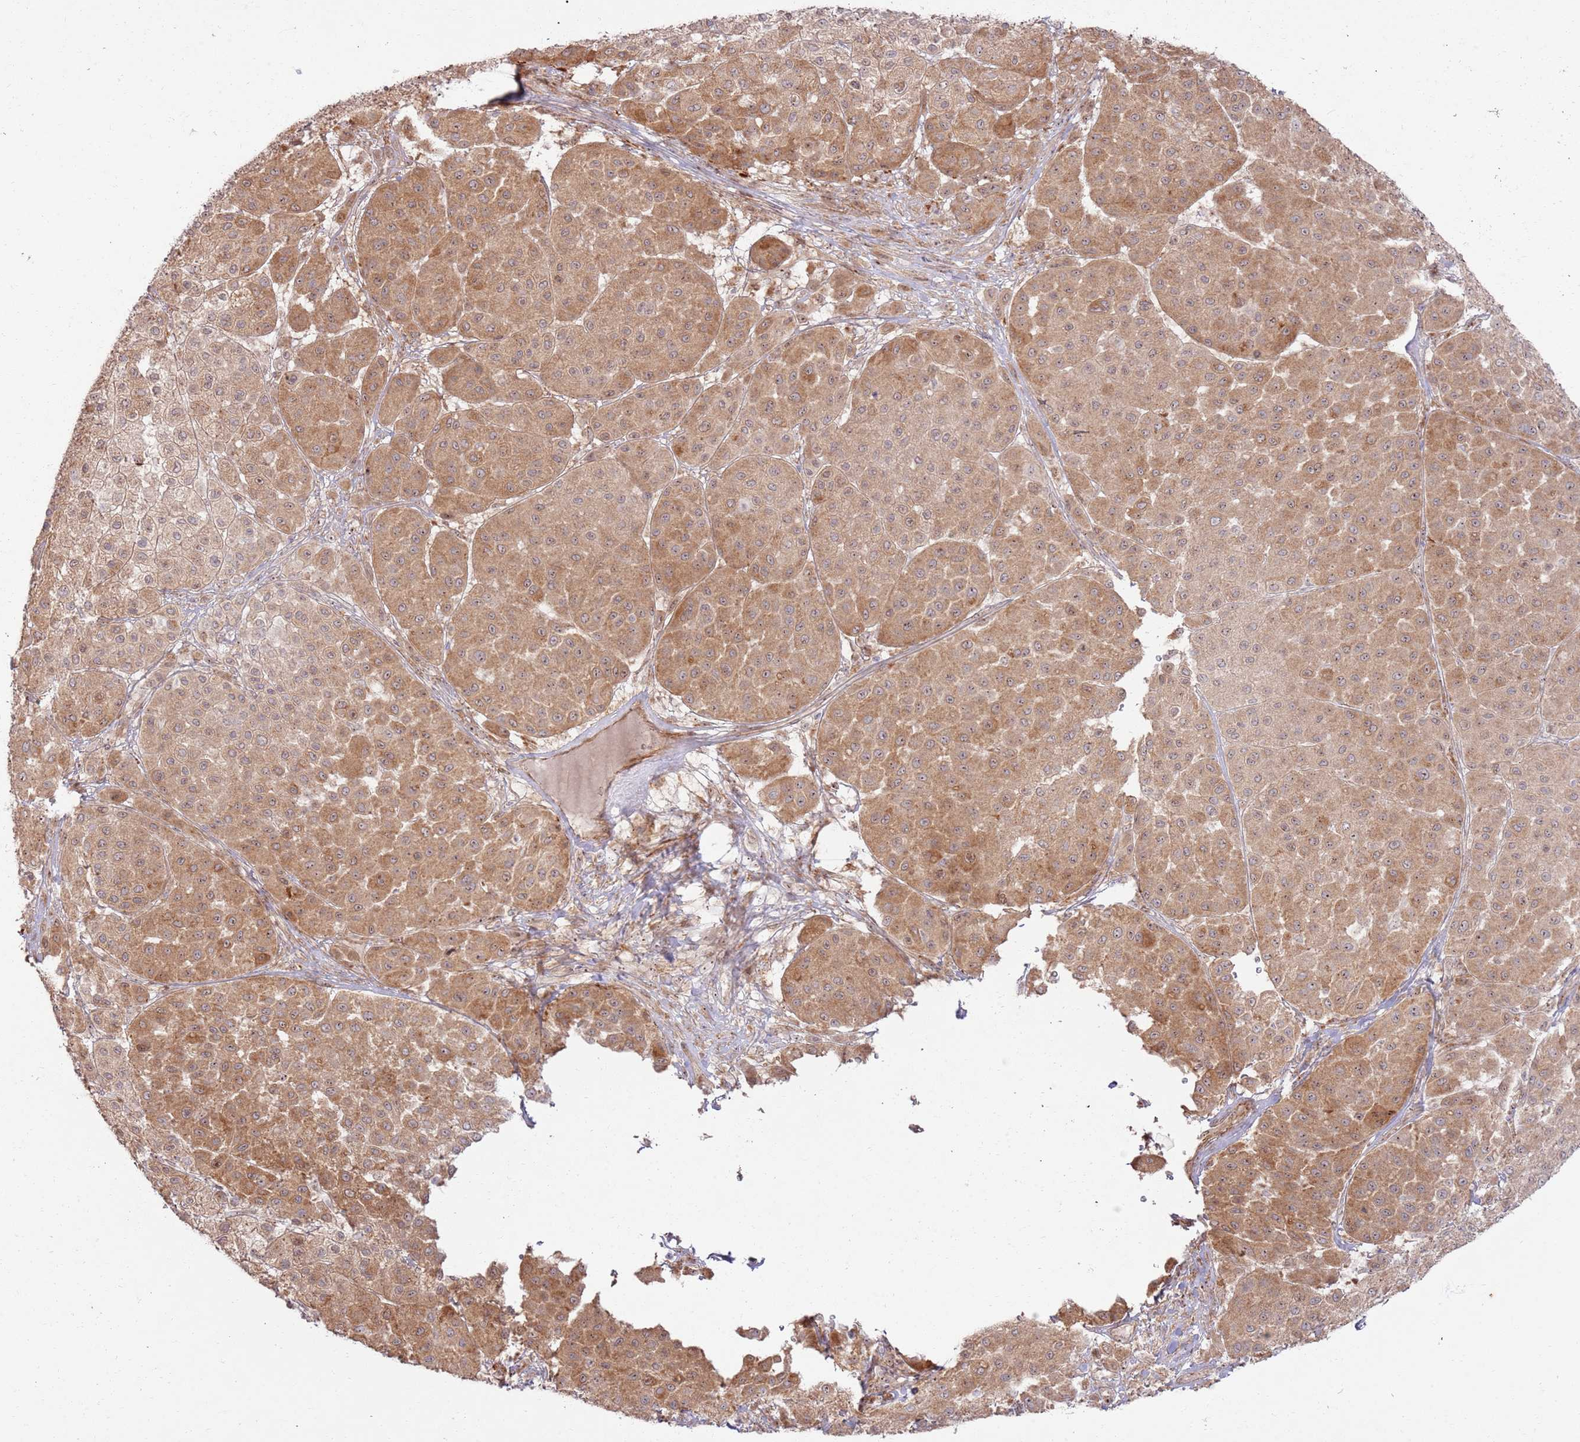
{"staining": {"intensity": "moderate", "quantity": ">75%", "location": "cytoplasmic/membranous,nuclear"}, "tissue": "melanoma", "cell_type": "Tumor cells", "image_type": "cancer", "snomed": [{"axis": "morphology", "description": "Malignant melanoma, Metastatic site"}, {"axis": "topography", "description": "Smooth muscle"}], "caption": "Immunohistochemistry (IHC) staining of melanoma, which shows medium levels of moderate cytoplasmic/membranous and nuclear staining in about >75% of tumor cells indicating moderate cytoplasmic/membranous and nuclear protein positivity. The staining was performed using DAB (3,3'-diaminobenzidine) (brown) for protein detection and nuclei were counterstained in hematoxylin (blue).", "gene": "CNPY1", "patient": {"sex": "male", "age": 41}}